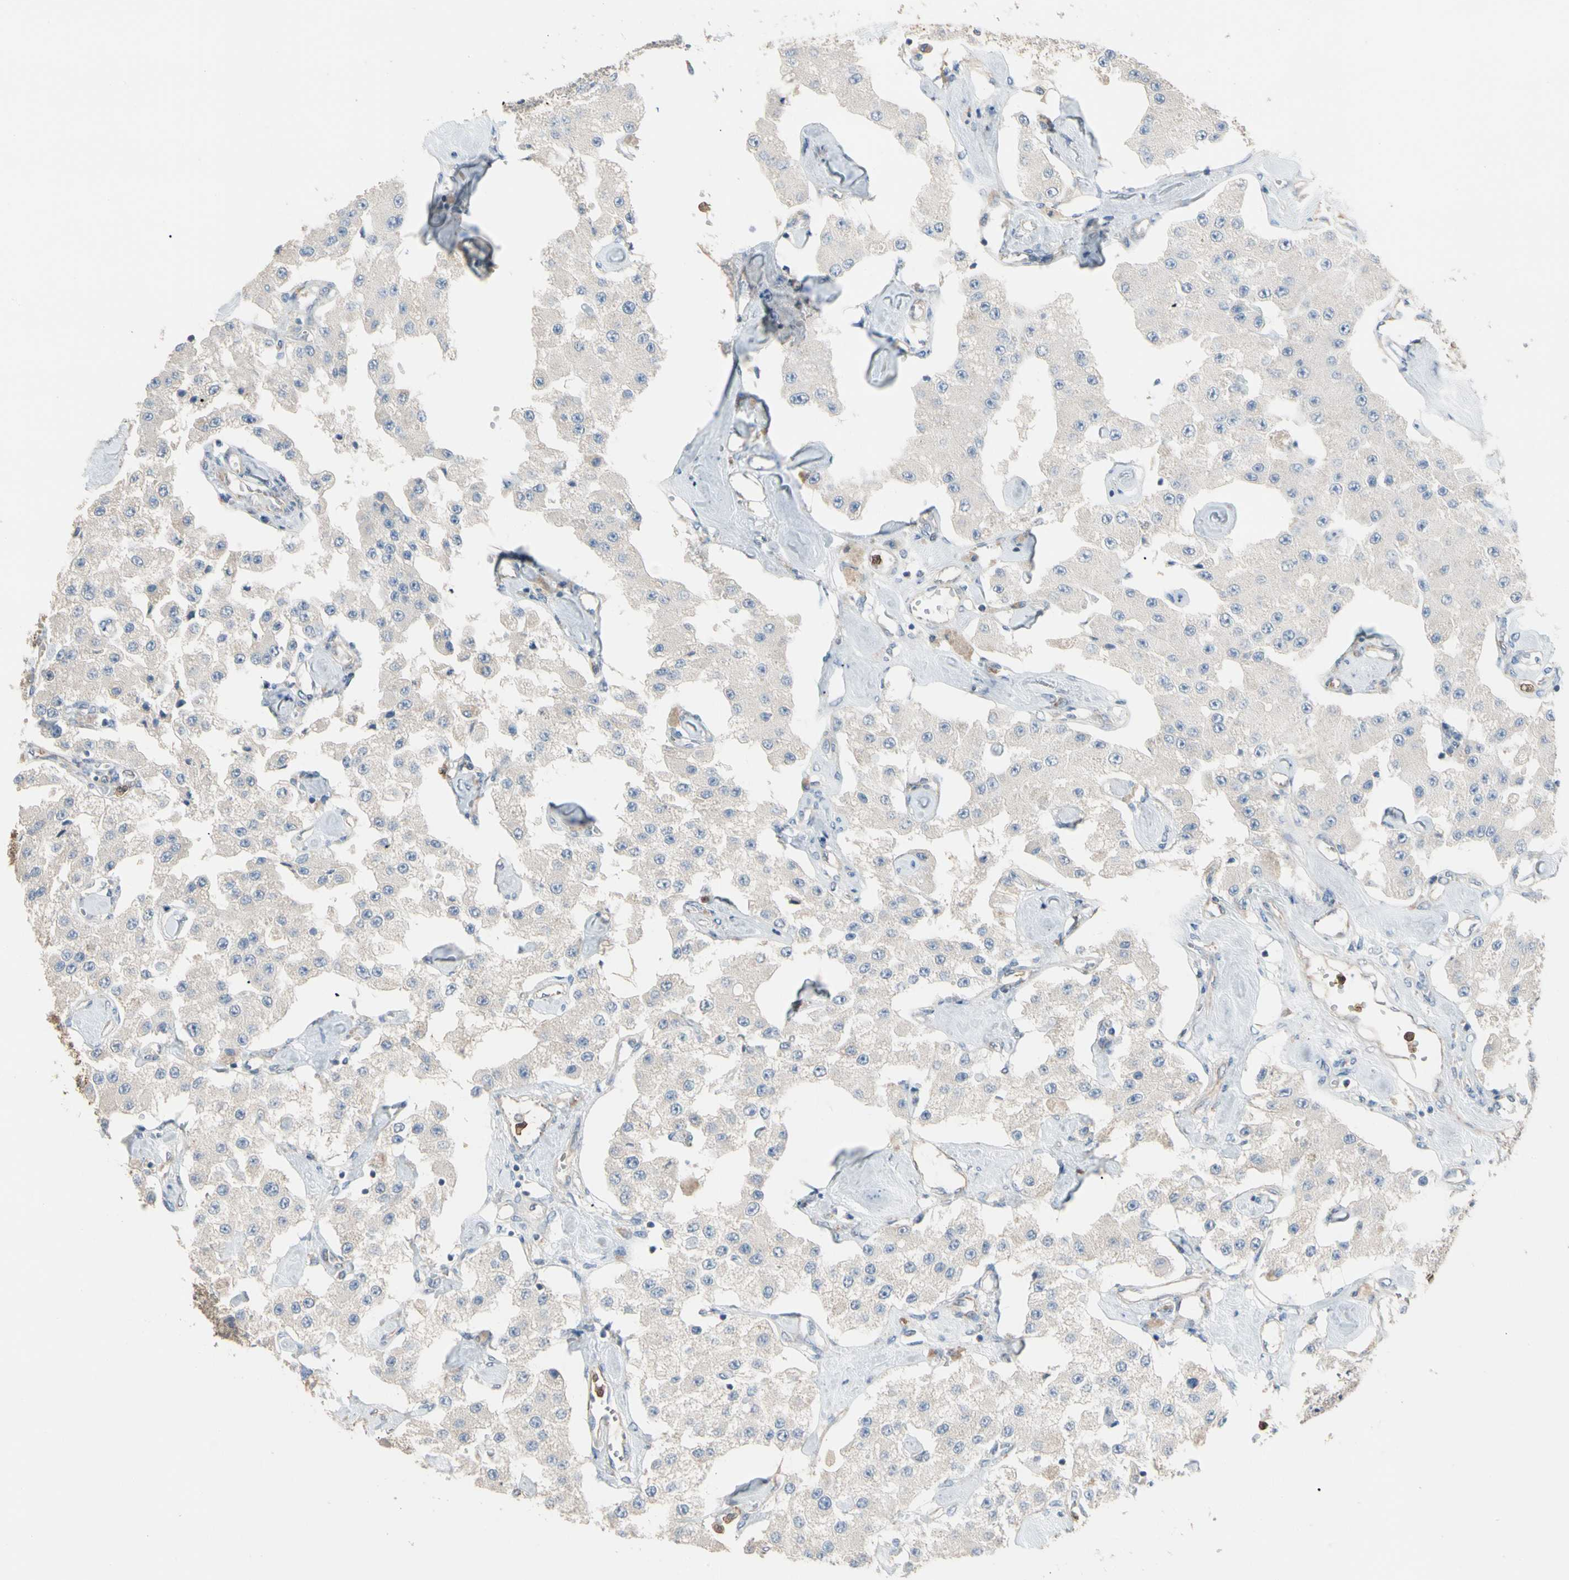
{"staining": {"intensity": "negative", "quantity": "none", "location": "none"}, "tissue": "carcinoid", "cell_type": "Tumor cells", "image_type": "cancer", "snomed": [{"axis": "morphology", "description": "Carcinoid, malignant, NOS"}, {"axis": "topography", "description": "Pancreas"}], "caption": "Carcinoid (malignant) was stained to show a protein in brown. There is no significant positivity in tumor cells.", "gene": "BBOX1", "patient": {"sex": "male", "age": 41}}